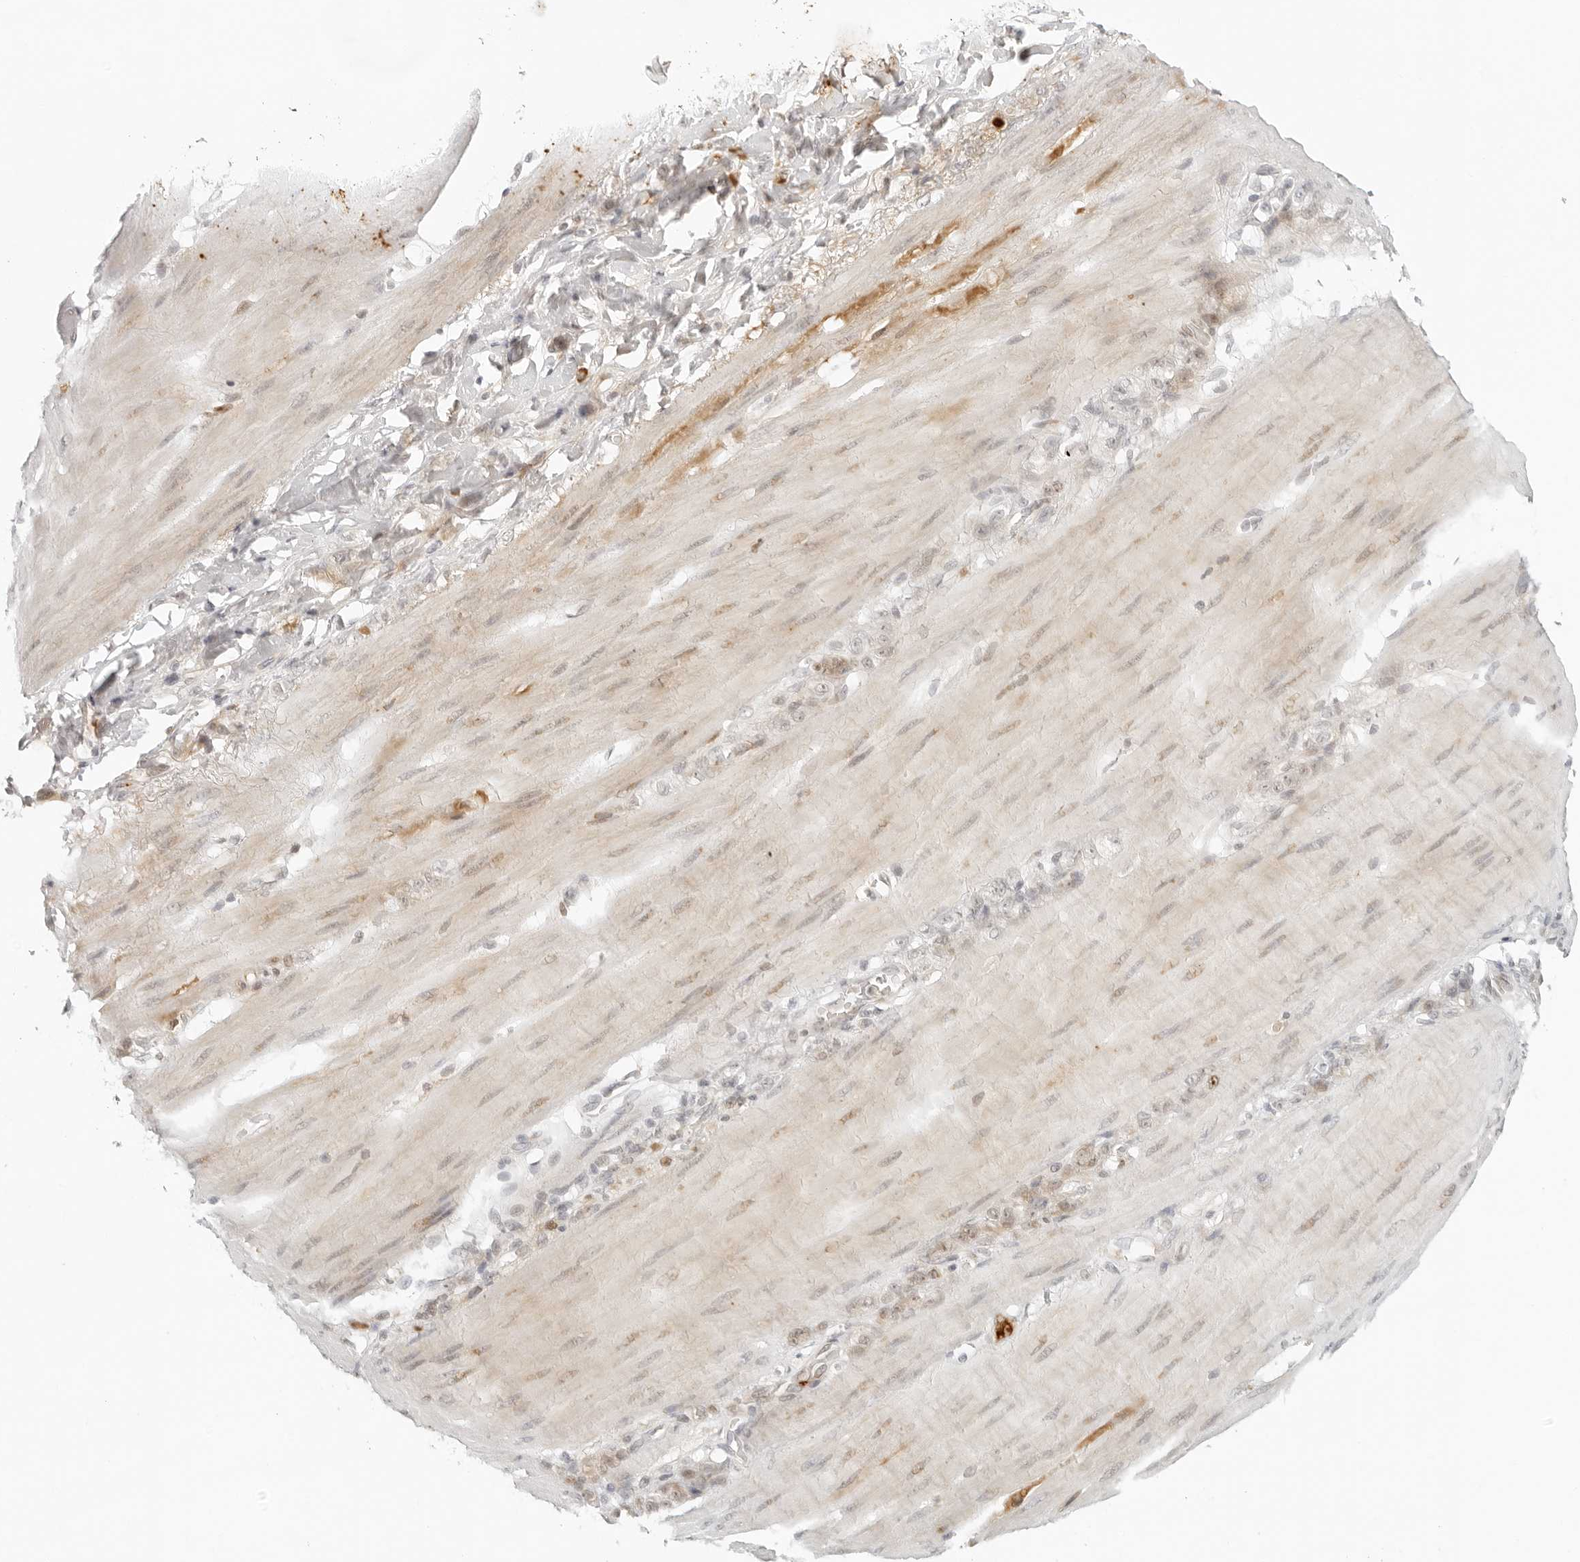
{"staining": {"intensity": "moderate", "quantity": "<25%", "location": "nuclear"}, "tissue": "stomach cancer", "cell_type": "Tumor cells", "image_type": "cancer", "snomed": [{"axis": "morphology", "description": "Adenocarcinoma, NOS"}, {"axis": "topography", "description": "Stomach"}], "caption": "Moderate nuclear protein staining is seen in about <25% of tumor cells in stomach adenocarcinoma.", "gene": "ZNF678", "patient": {"sex": "male", "age": 82}}